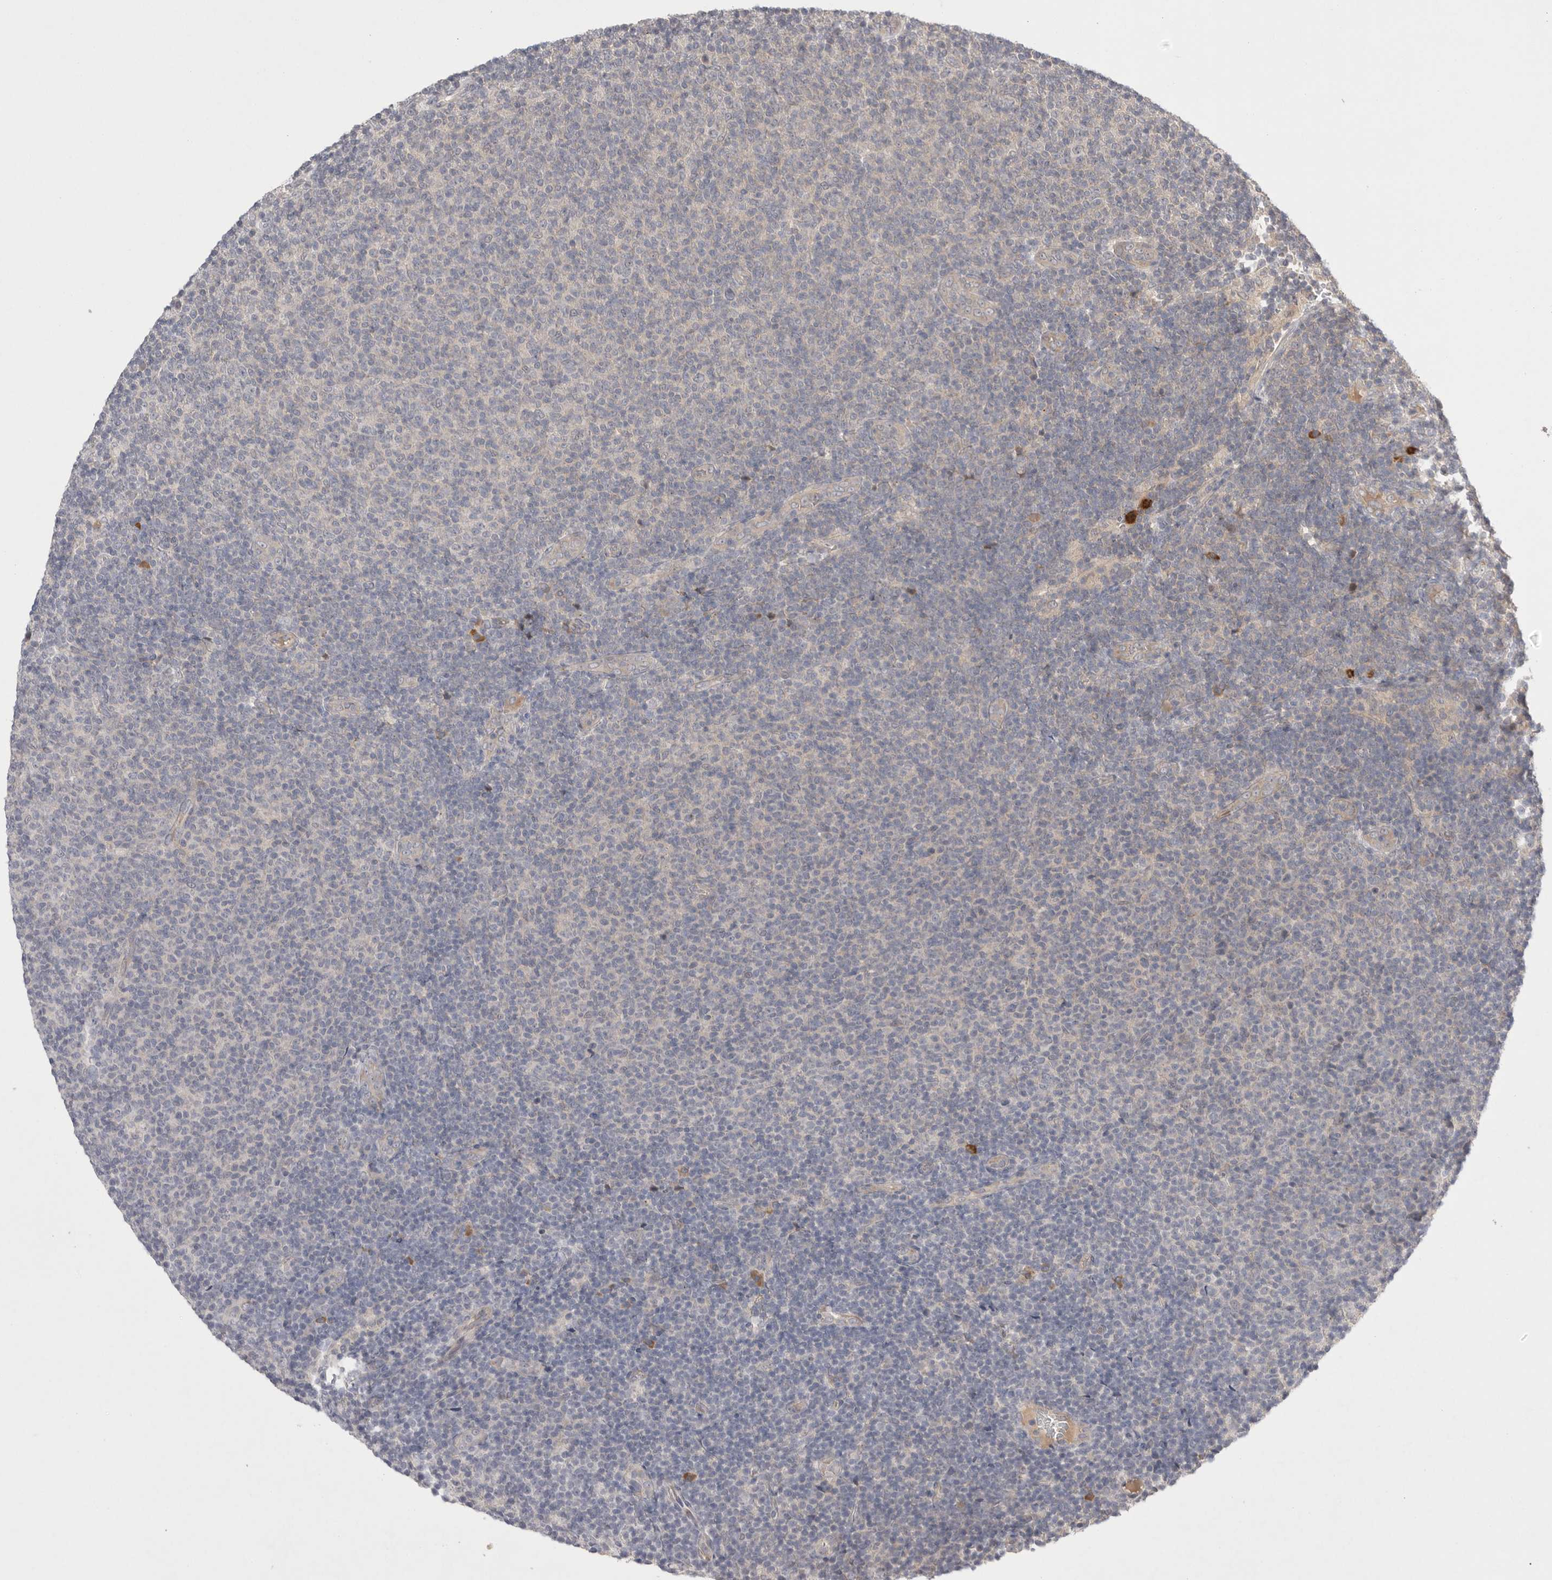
{"staining": {"intensity": "negative", "quantity": "none", "location": "none"}, "tissue": "lymphoma", "cell_type": "Tumor cells", "image_type": "cancer", "snomed": [{"axis": "morphology", "description": "Malignant lymphoma, non-Hodgkin's type, Low grade"}, {"axis": "topography", "description": "Lymph node"}], "caption": "This histopathology image is of lymphoma stained with immunohistochemistry (IHC) to label a protein in brown with the nuclei are counter-stained blue. There is no positivity in tumor cells. (DAB immunohistochemistry (IHC) visualized using brightfield microscopy, high magnification).", "gene": "NRCAM", "patient": {"sex": "male", "age": 66}}